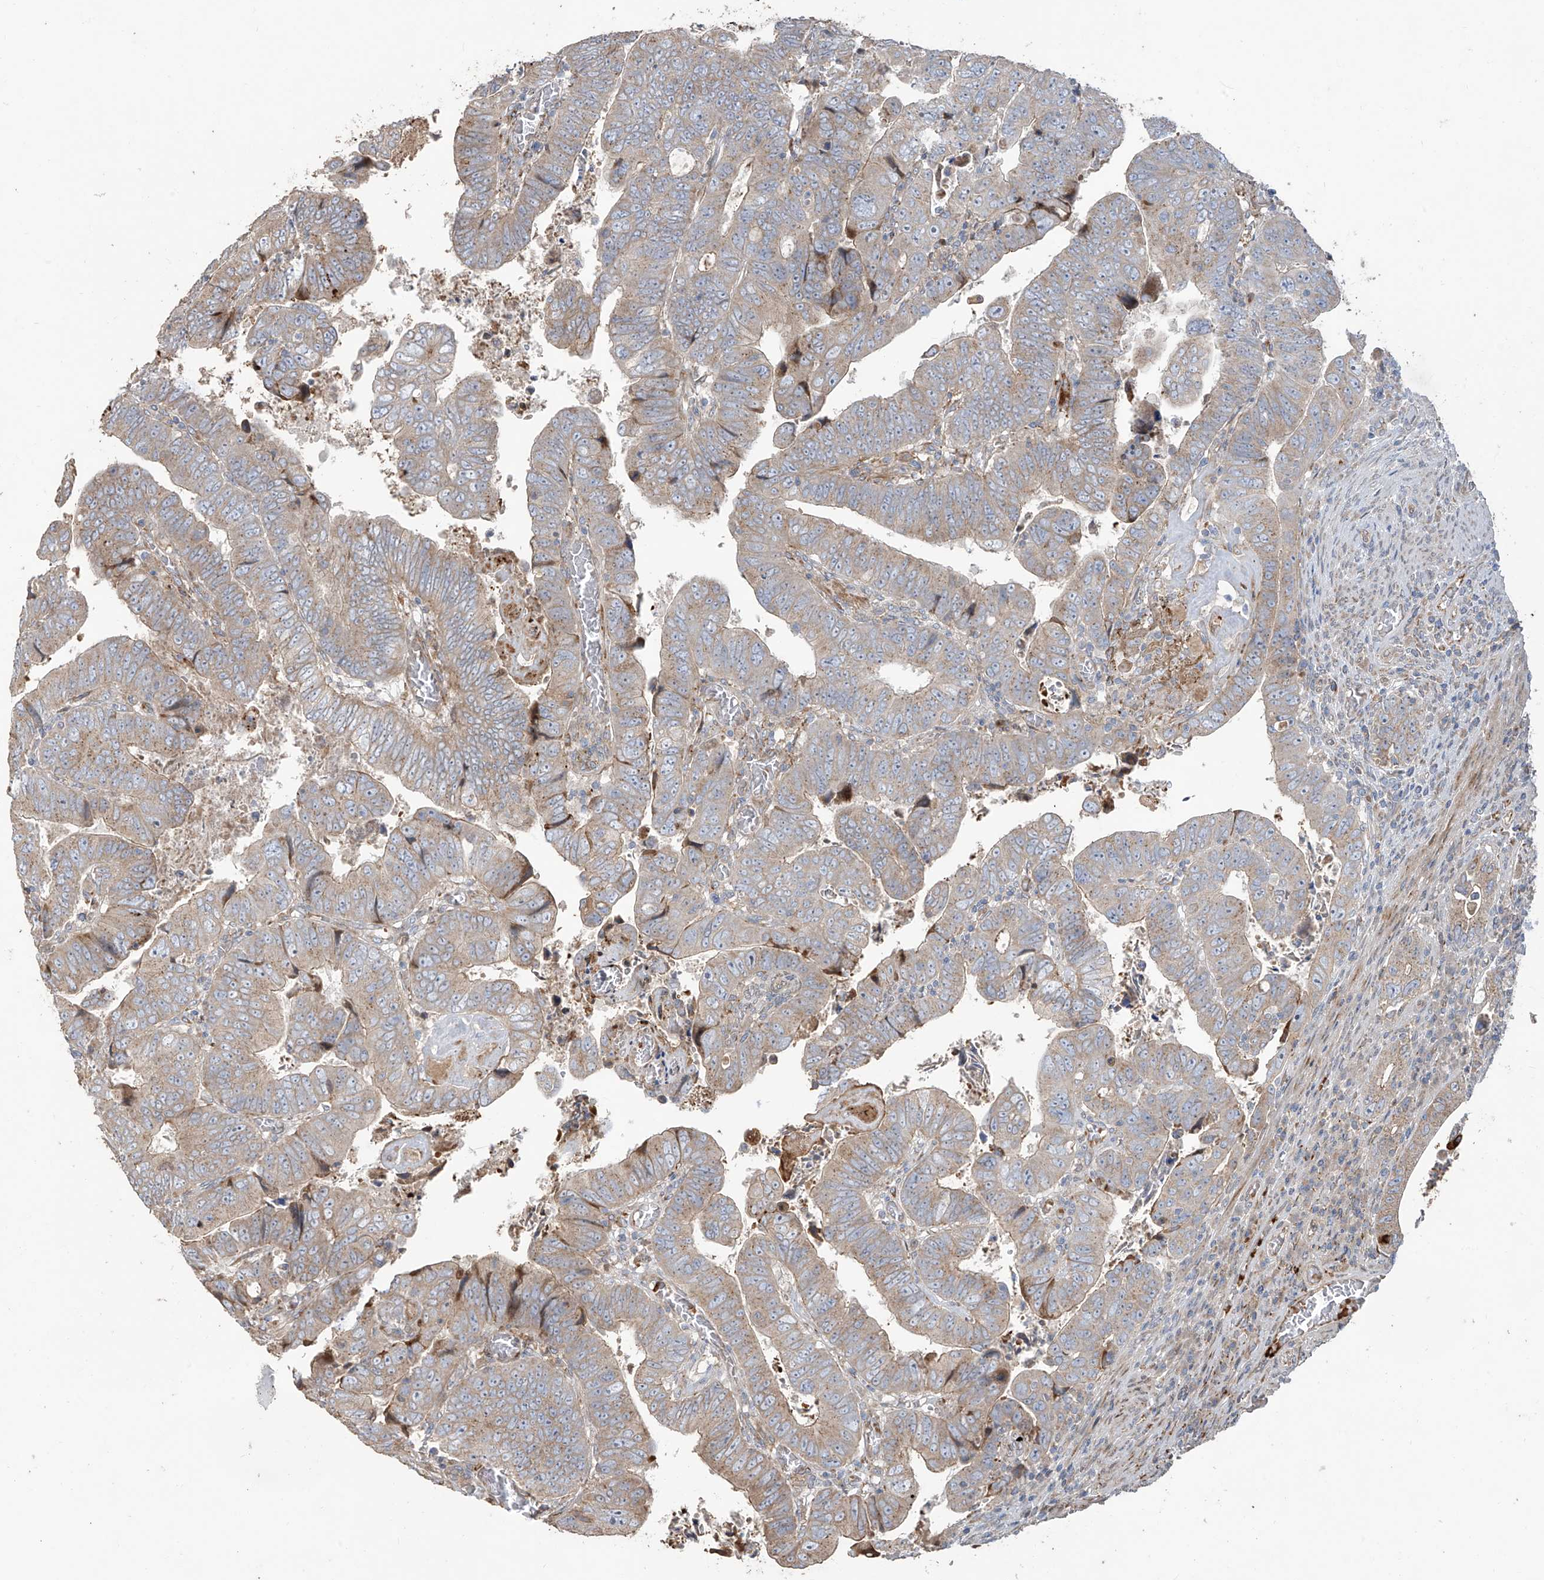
{"staining": {"intensity": "weak", "quantity": "25%-75%", "location": "cytoplasmic/membranous"}, "tissue": "colorectal cancer", "cell_type": "Tumor cells", "image_type": "cancer", "snomed": [{"axis": "morphology", "description": "Normal tissue, NOS"}, {"axis": "morphology", "description": "Adenocarcinoma, NOS"}, {"axis": "topography", "description": "Rectum"}], "caption": "Tumor cells exhibit low levels of weak cytoplasmic/membranous expression in approximately 25%-75% of cells in human colorectal adenocarcinoma. Using DAB (brown) and hematoxylin (blue) stains, captured at high magnification using brightfield microscopy.", "gene": "ABTB1", "patient": {"sex": "female", "age": 65}}